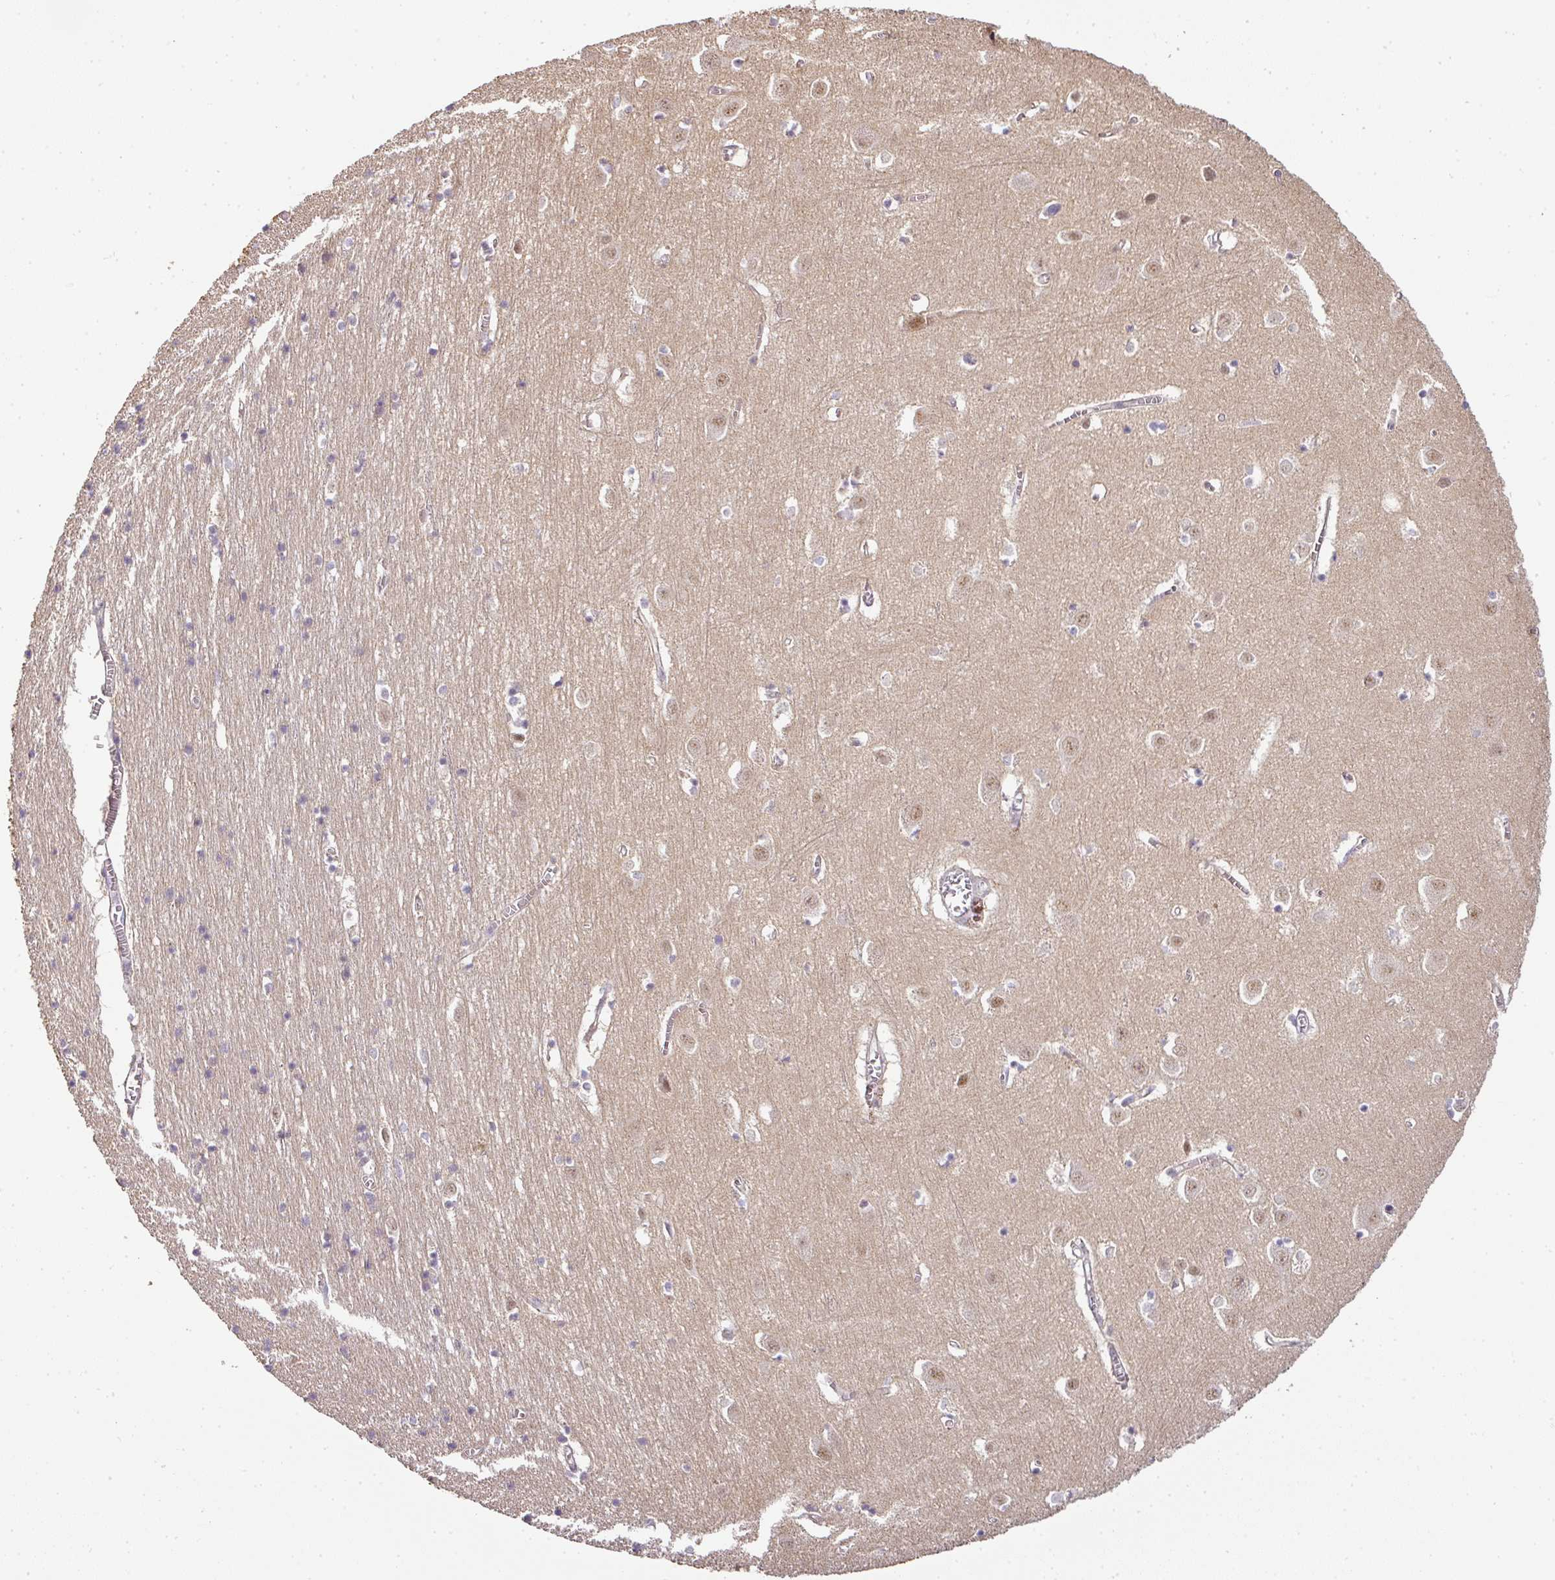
{"staining": {"intensity": "negative", "quantity": "none", "location": "none"}, "tissue": "cerebral cortex", "cell_type": "Endothelial cells", "image_type": "normal", "snomed": [{"axis": "morphology", "description": "Normal tissue, NOS"}, {"axis": "topography", "description": "Cerebral cortex"}], "caption": "Immunohistochemistry (IHC) image of unremarkable cerebral cortex: human cerebral cortex stained with DAB exhibits no significant protein expression in endothelial cells. (DAB (3,3'-diaminobenzidine) immunohistochemistry (IHC) visualized using brightfield microscopy, high magnification).", "gene": "MYOM2", "patient": {"sex": "male", "age": 70}}